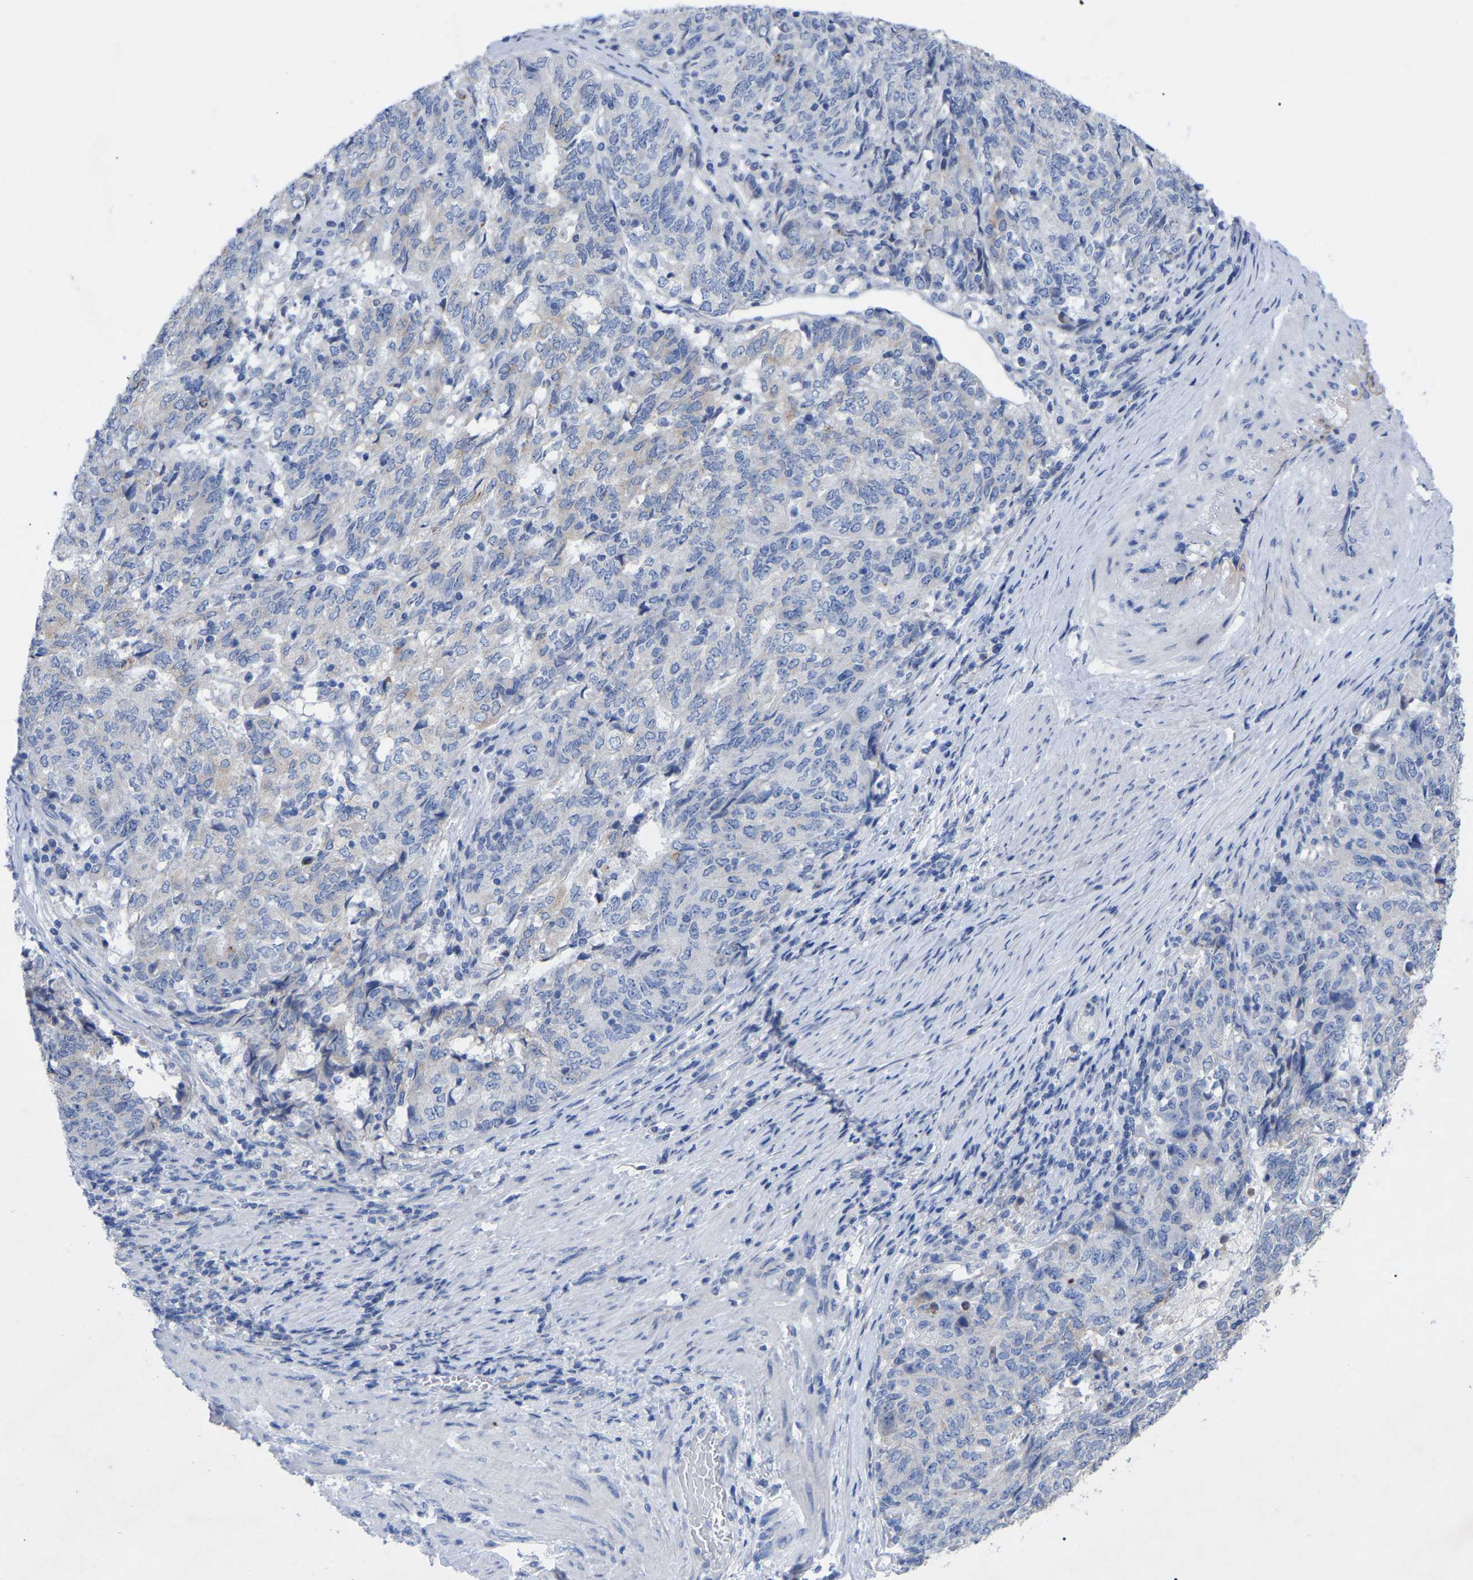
{"staining": {"intensity": "negative", "quantity": "none", "location": "none"}, "tissue": "endometrial cancer", "cell_type": "Tumor cells", "image_type": "cancer", "snomed": [{"axis": "morphology", "description": "Adenocarcinoma, NOS"}, {"axis": "topography", "description": "Endometrium"}], "caption": "Tumor cells show no significant protein staining in adenocarcinoma (endometrial). The staining is performed using DAB brown chromogen with nuclei counter-stained in using hematoxylin.", "gene": "STRIP2", "patient": {"sex": "female", "age": 80}}